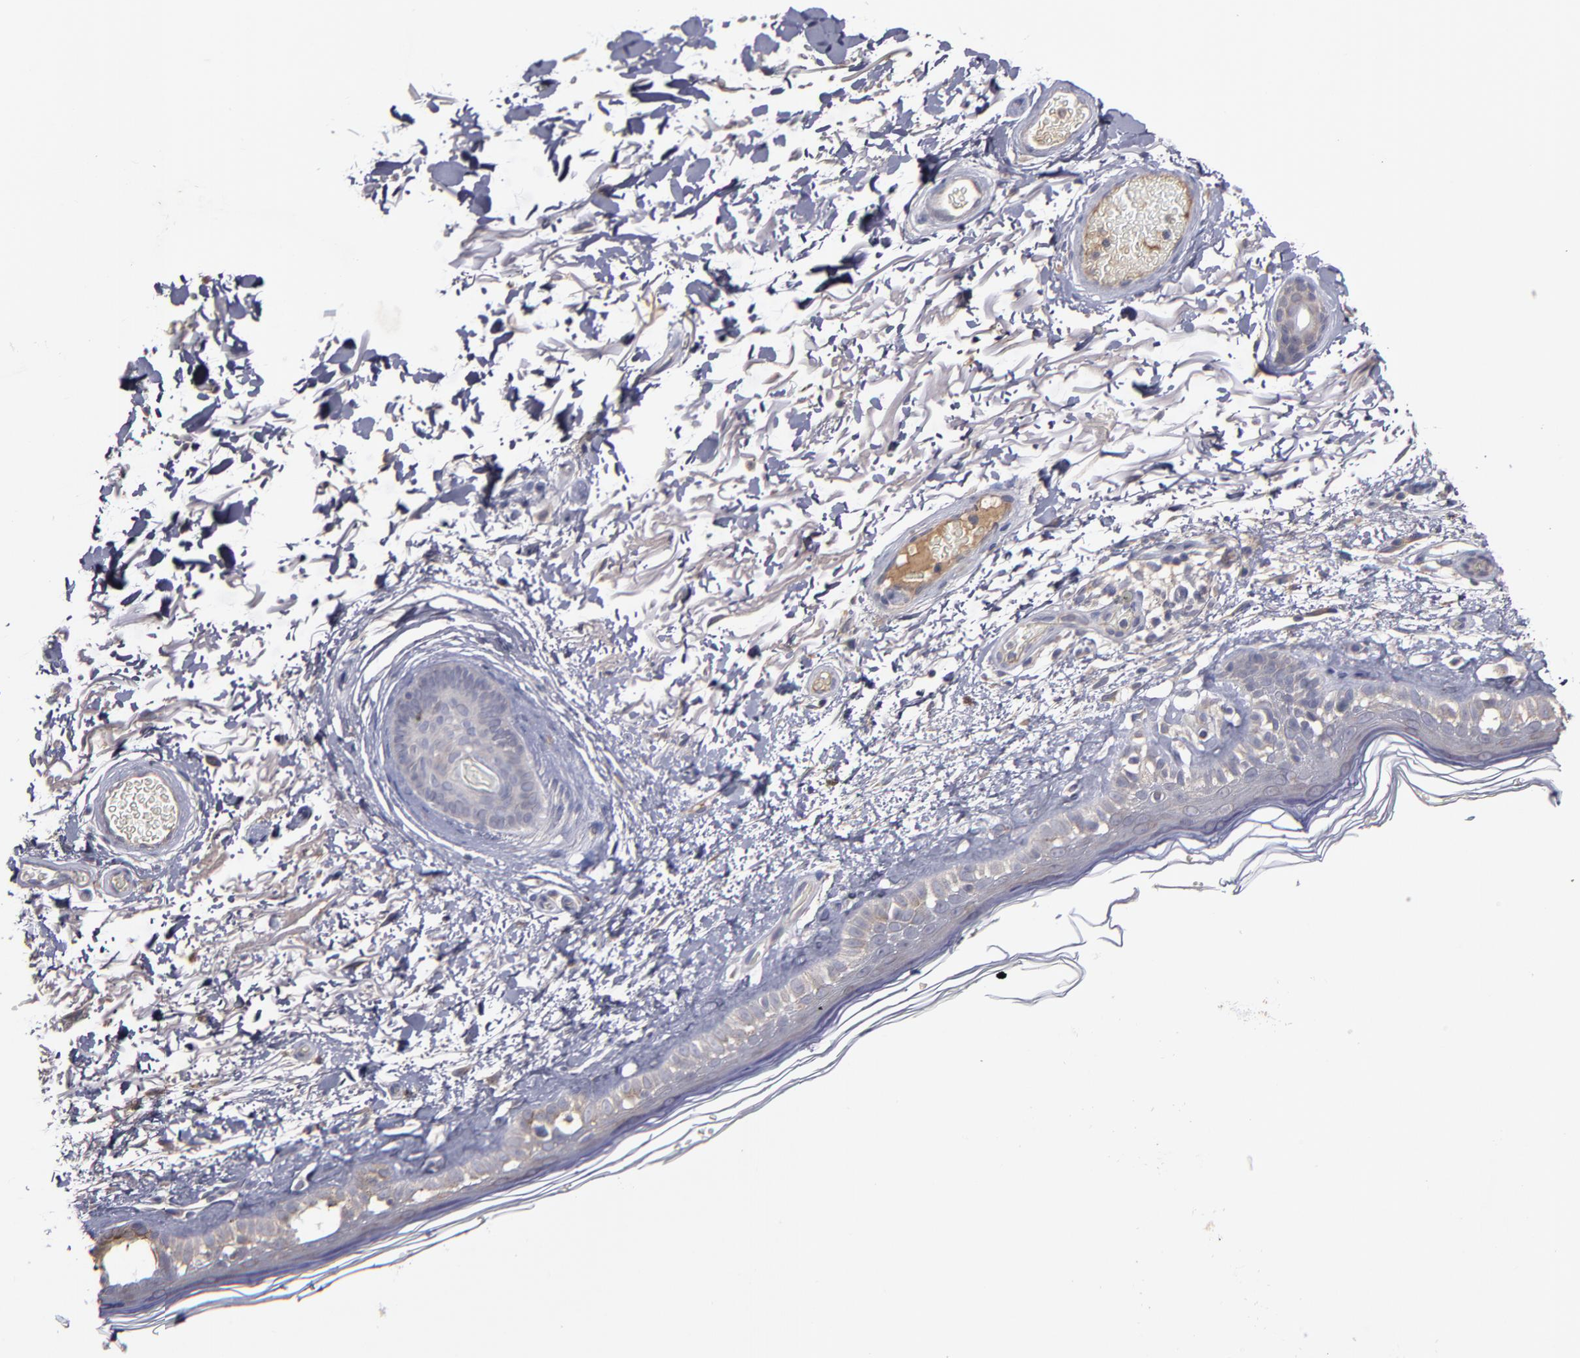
{"staining": {"intensity": "negative", "quantity": "none", "location": "none"}, "tissue": "skin", "cell_type": "Fibroblasts", "image_type": "normal", "snomed": [{"axis": "morphology", "description": "Normal tissue, NOS"}, {"axis": "topography", "description": "Skin"}], "caption": "This is a image of immunohistochemistry staining of normal skin, which shows no staining in fibroblasts.", "gene": "MMP11", "patient": {"sex": "male", "age": 63}}